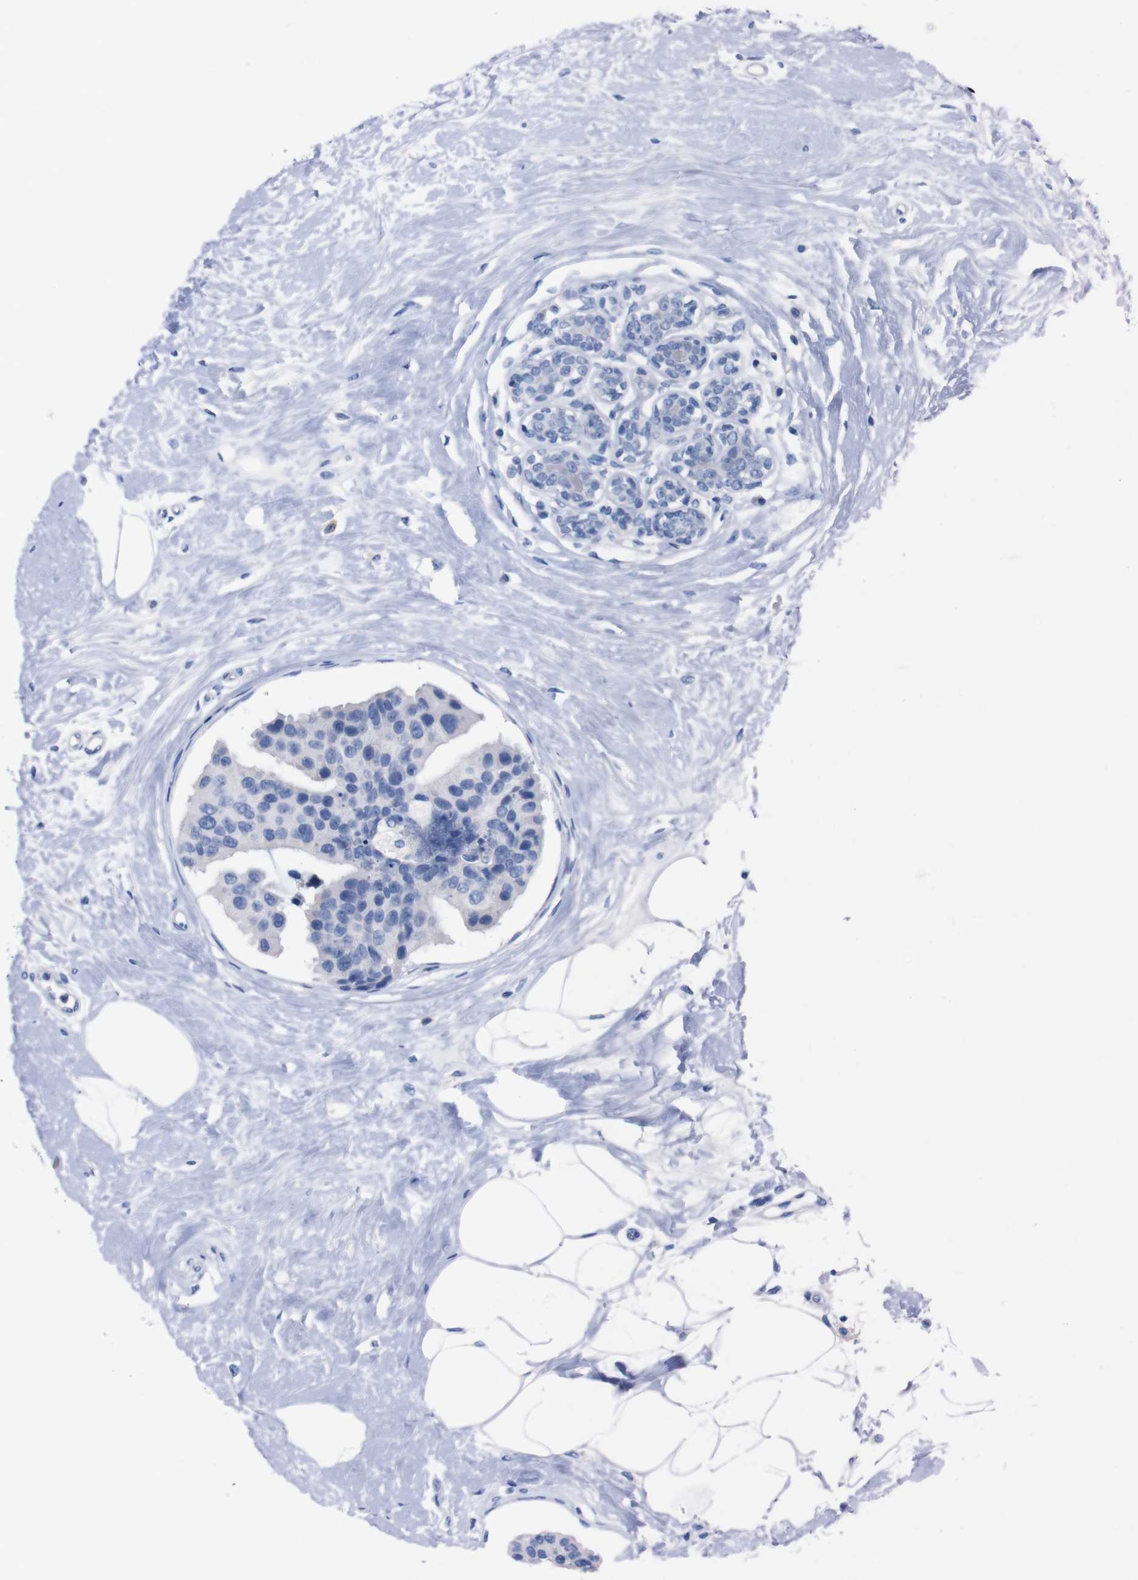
{"staining": {"intensity": "negative", "quantity": "none", "location": "none"}, "tissue": "breast cancer", "cell_type": "Tumor cells", "image_type": "cancer", "snomed": [{"axis": "morphology", "description": "Normal tissue, NOS"}, {"axis": "morphology", "description": "Duct carcinoma"}, {"axis": "topography", "description": "Breast"}], "caption": "This is a micrograph of IHC staining of intraductal carcinoma (breast), which shows no positivity in tumor cells.", "gene": "TMEM243", "patient": {"sex": "female", "age": 39}}